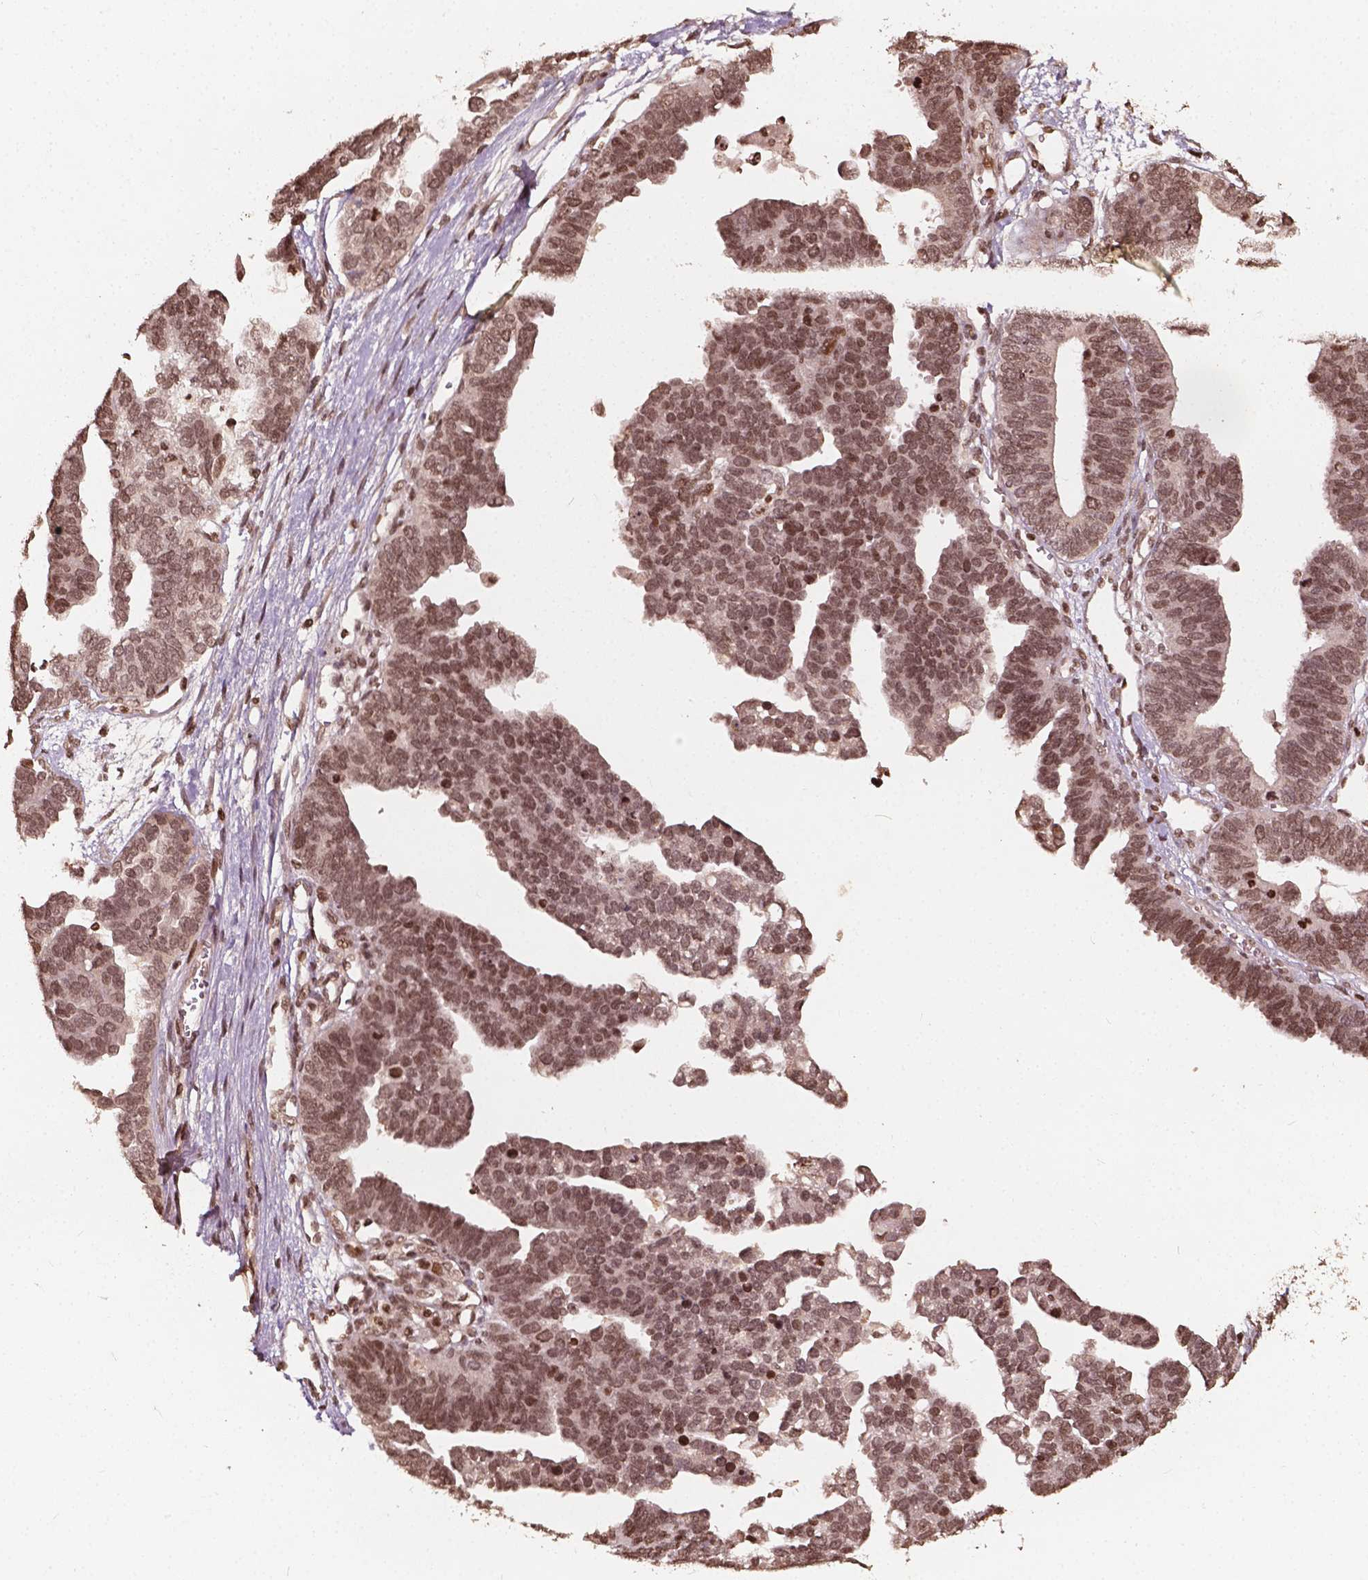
{"staining": {"intensity": "moderate", "quantity": ">75%", "location": "nuclear"}, "tissue": "ovarian cancer", "cell_type": "Tumor cells", "image_type": "cancer", "snomed": [{"axis": "morphology", "description": "Cystadenocarcinoma, serous, NOS"}, {"axis": "topography", "description": "Ovary"}], "caption": "Immunohistochemical staining of human ovarian serous cystadenocarcinoma exhibits medium levels of moderate nuclear protein staining in approximately >75% of tumor cells. (Stains: DAB (3,3'-diaminobenzidine) in brown, nuclei in blue, Microscopy: brightfield microscopy at high magnification).", "gene": "H3C14", "patient": {"sex": "female", "age": 51}}